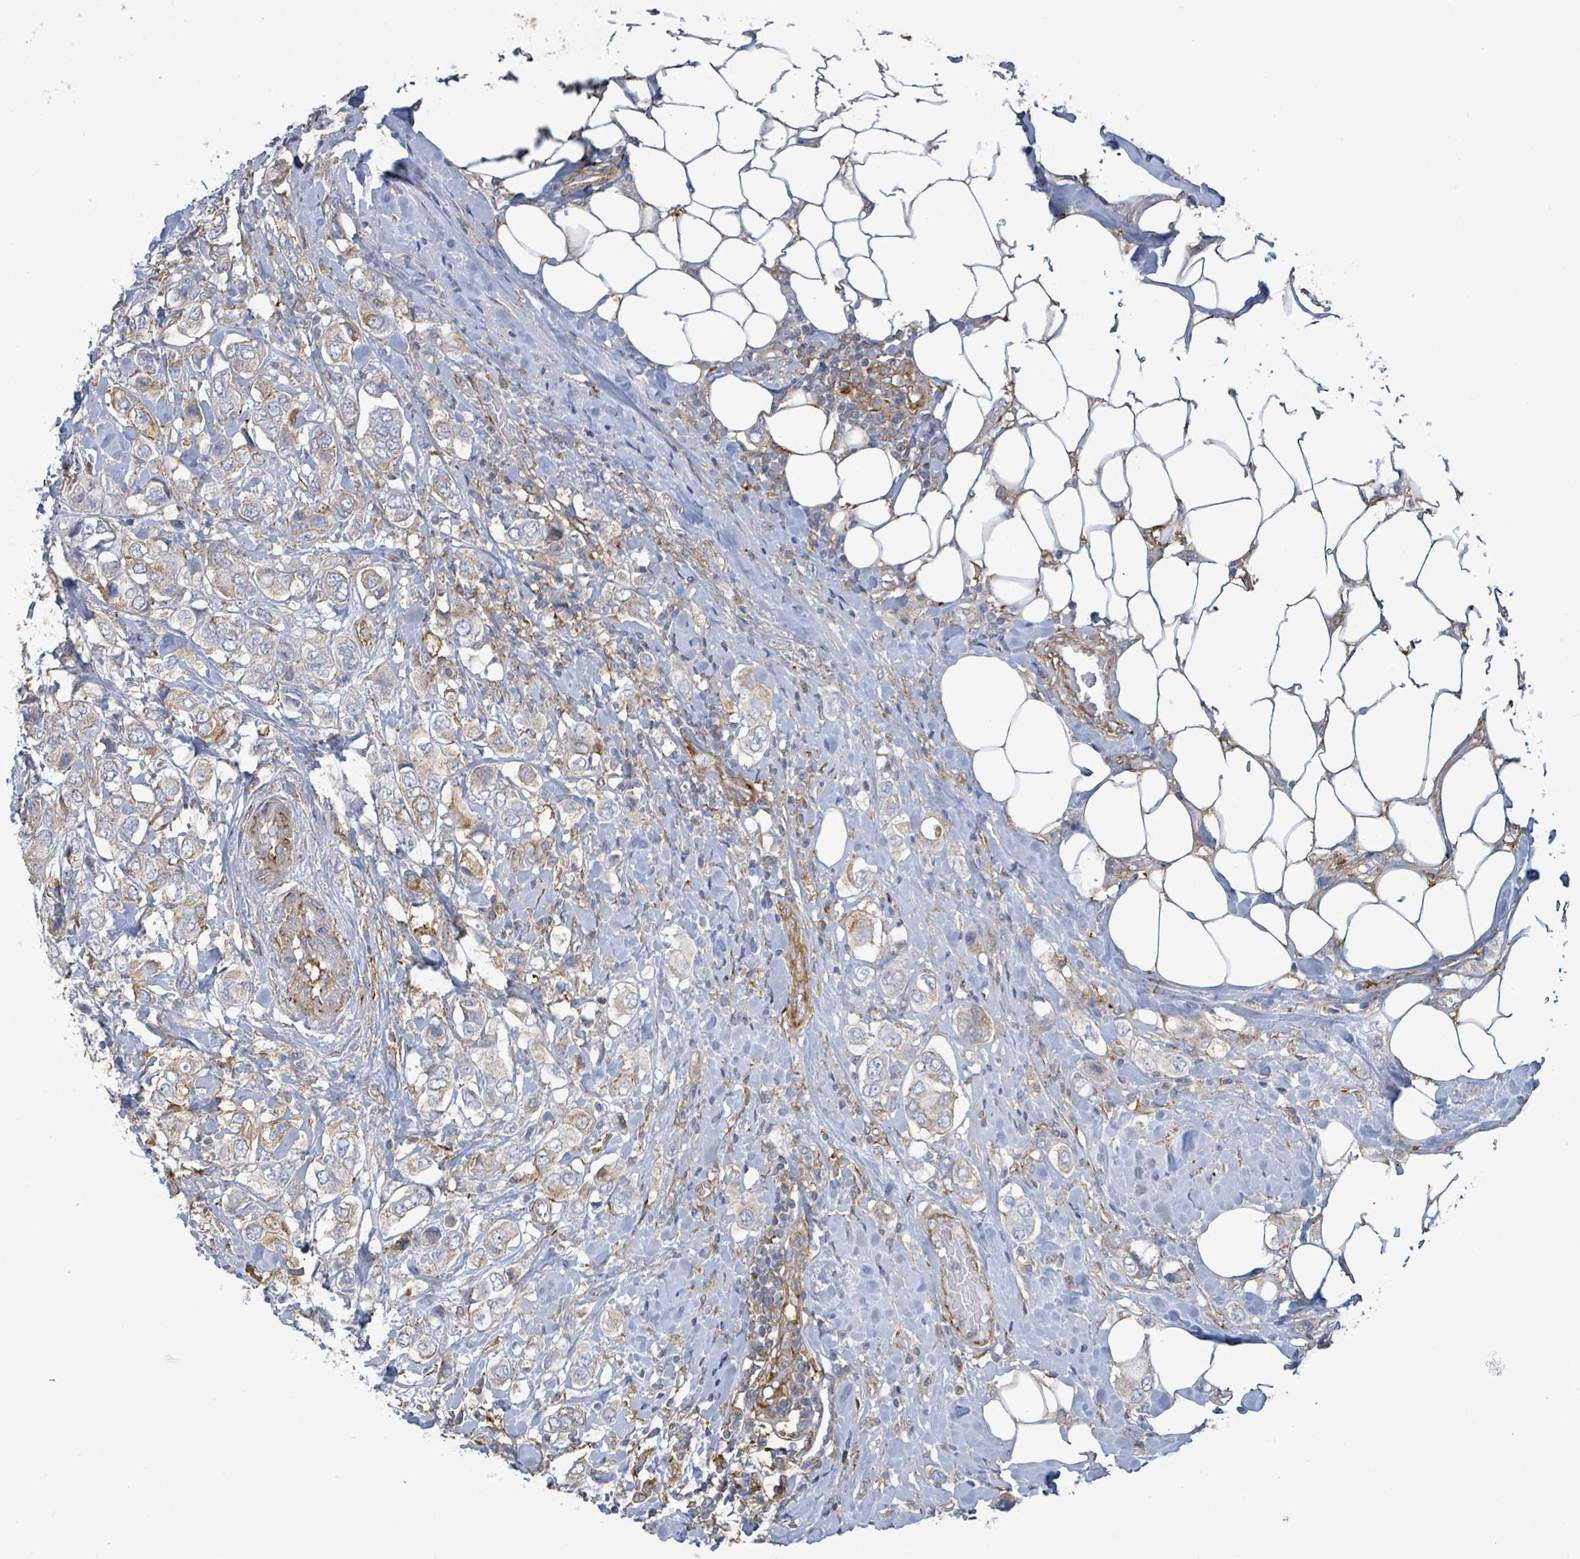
{"staining": {"intensity": "weak", "quantity": "25%-75%", "location": "cytoplasmic/membranous"}, "tissue": "breast cancer", "cell_type": "Tumor cells", "image_type": "cancer", "snomed": [{"axis": "morphology", "description": "Lobular carcinoma"}, {"axis": "topography", "description": "Breast"}], "caption": "Human breast cancer stained with a brown dye shows weak cytoplasmic/membranous positive staining in about 25%-75% of tumor cells.", "gene": "EGFL7", "patient": {"sex": "female", "age": 51}}